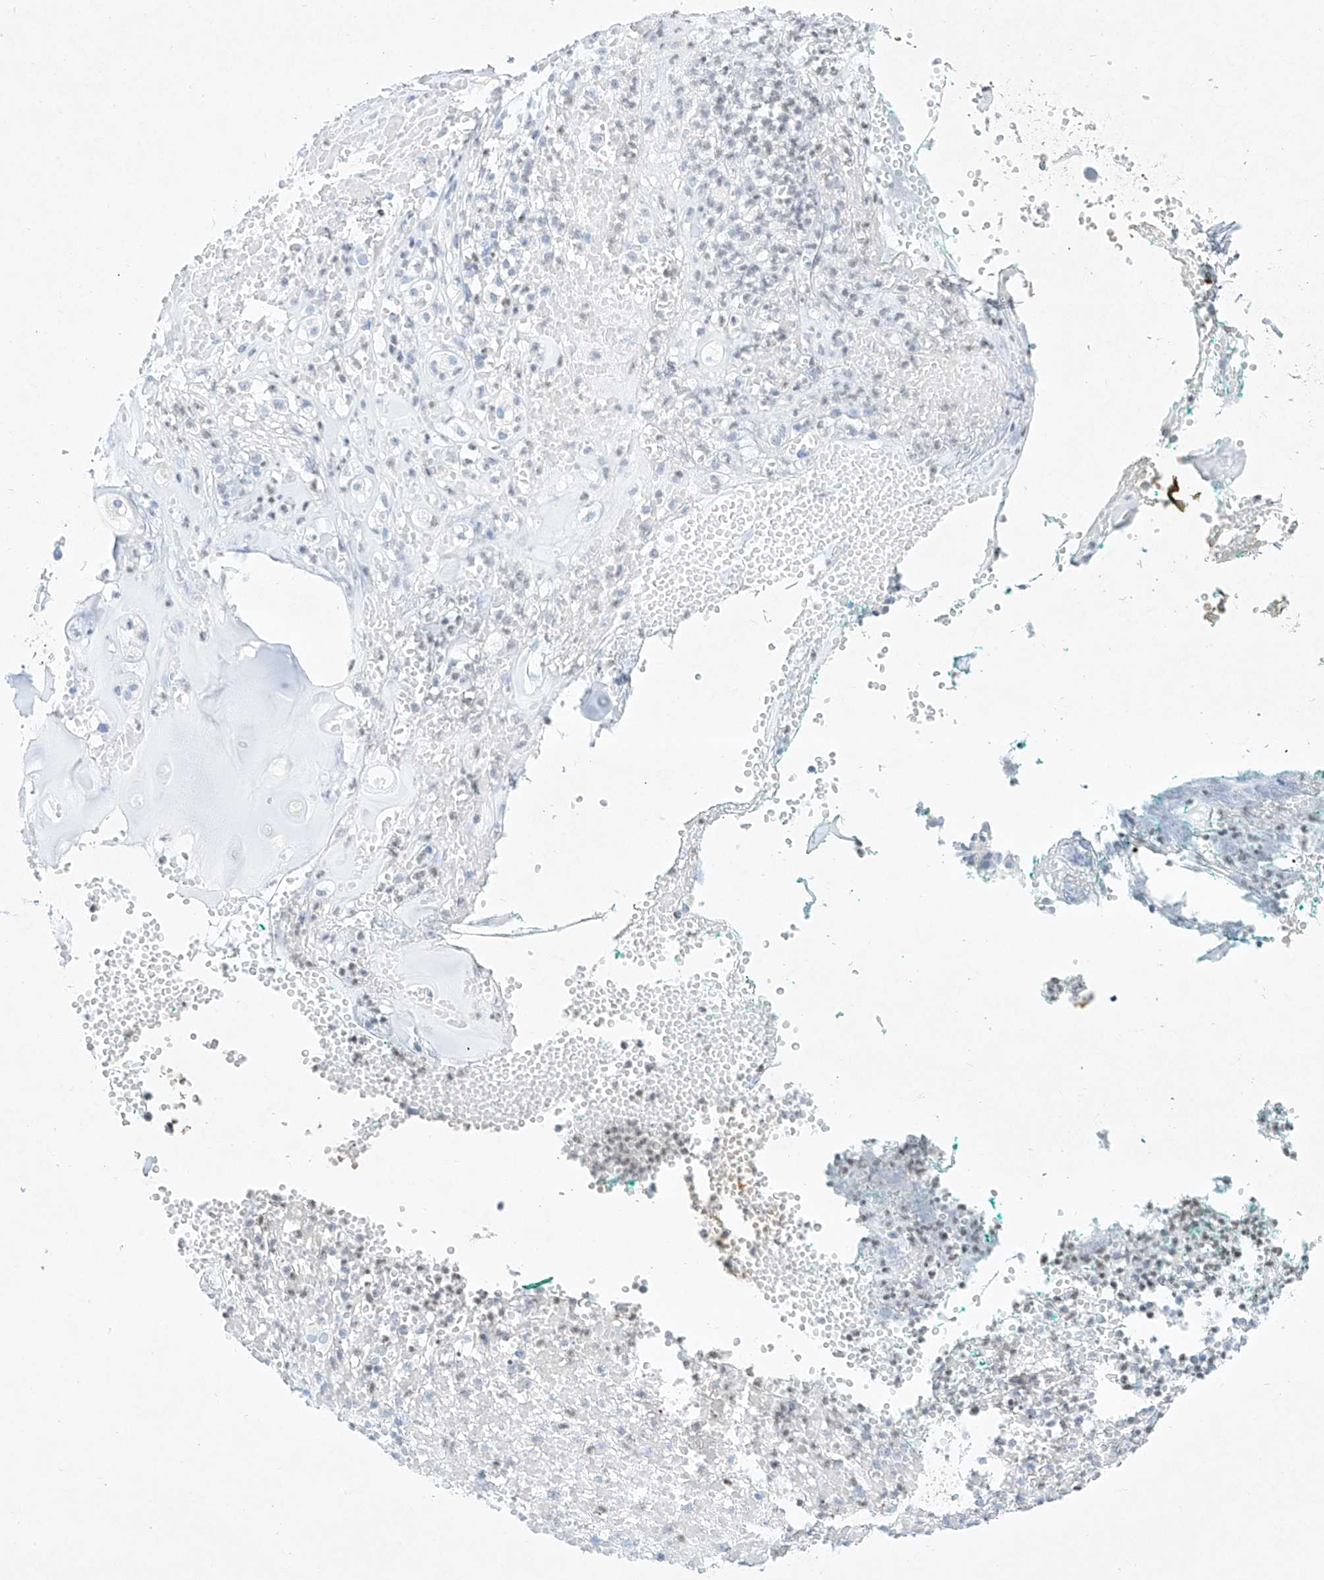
{"staining": {"intensity": "moderate", "quantity": ">75%", "location": "cytoplasmic/membranous"}, "tissue": "adipose tissue", "cell_type": "Adipocytes", "image_type": "normal", "snomed": [{"axis": "morphology", "description": "Normal tissue, NOS"}, {"axis": "morphology", "description": "Basal cell carcinoma"}, {"axis": "topography", "description": "Cartilage tissue"}, {"axis": "topography", "description": "Nasopharynx"}, {"axis": "topography", "description": "Oral tissue"}], "caption": "Immunohistochemical staining of benign human adipose tissue displays >75% levels of moderate cytoplasmic/membranous protein expression in about >75% of adipocytes. The protein of interest is stained brown, and the nuclei are stained in blue (DAB IHC with brightfield microscopy, high magnification).", "gene": "REEP2", "patient": {"sex": "female", "age": 77}}